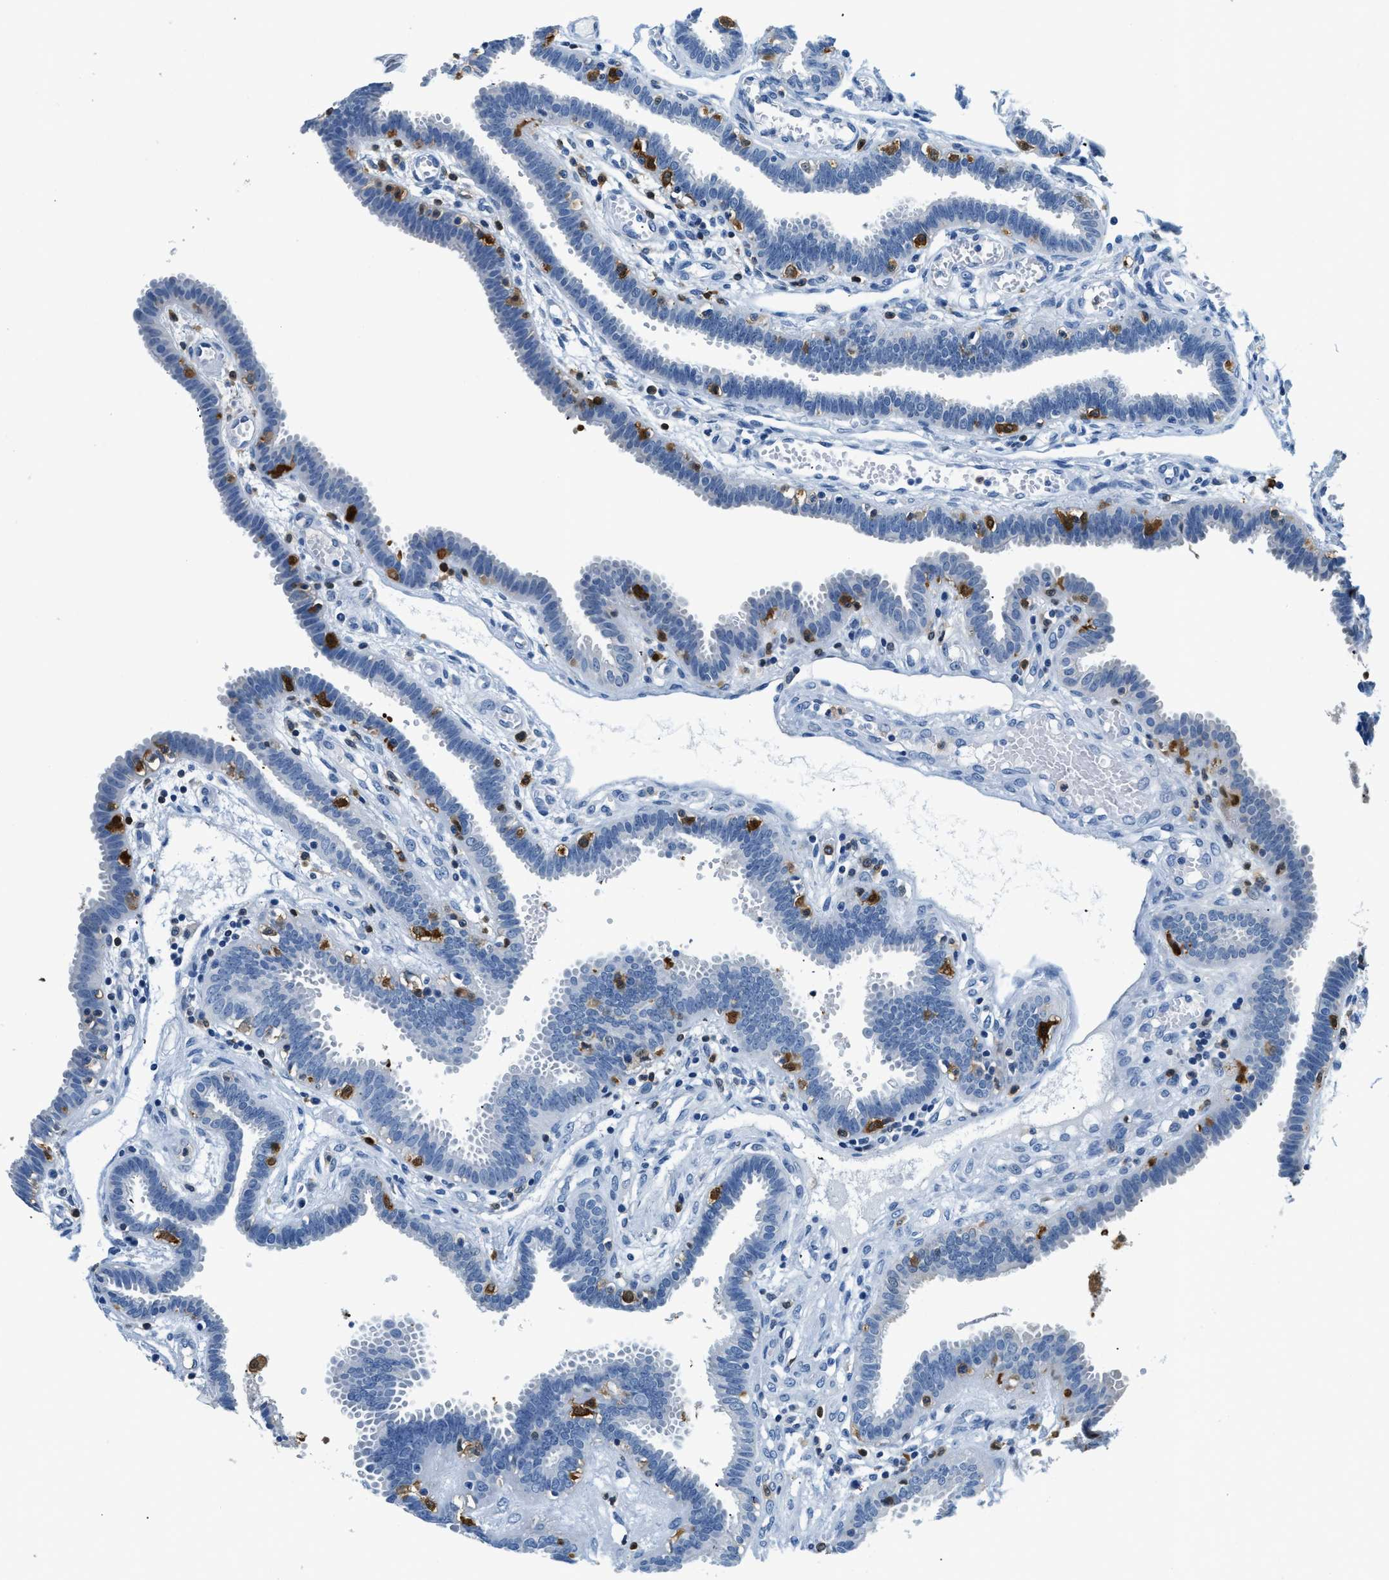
{"staining": {"intensity": "negative", "quantity": "none", "location": "none"}, "tissue": "fallopian tube", "cell_type": "Glandular cells", "image_type": "normal", "snomed": [{"axis": "morphology", "description": "Normal tissue, NOS"}, {"axis": "topography", "description": "Fallopian tube"}, {"axis": "topography", "description": "Placenta"}], "caption": "Immunohistochemistry image of benign fallopian tube stained for a protein (brown), which displays no positivity in glandular cells.", "gene": "CAPG", "patient": {"sex": "female", "age": 32}}